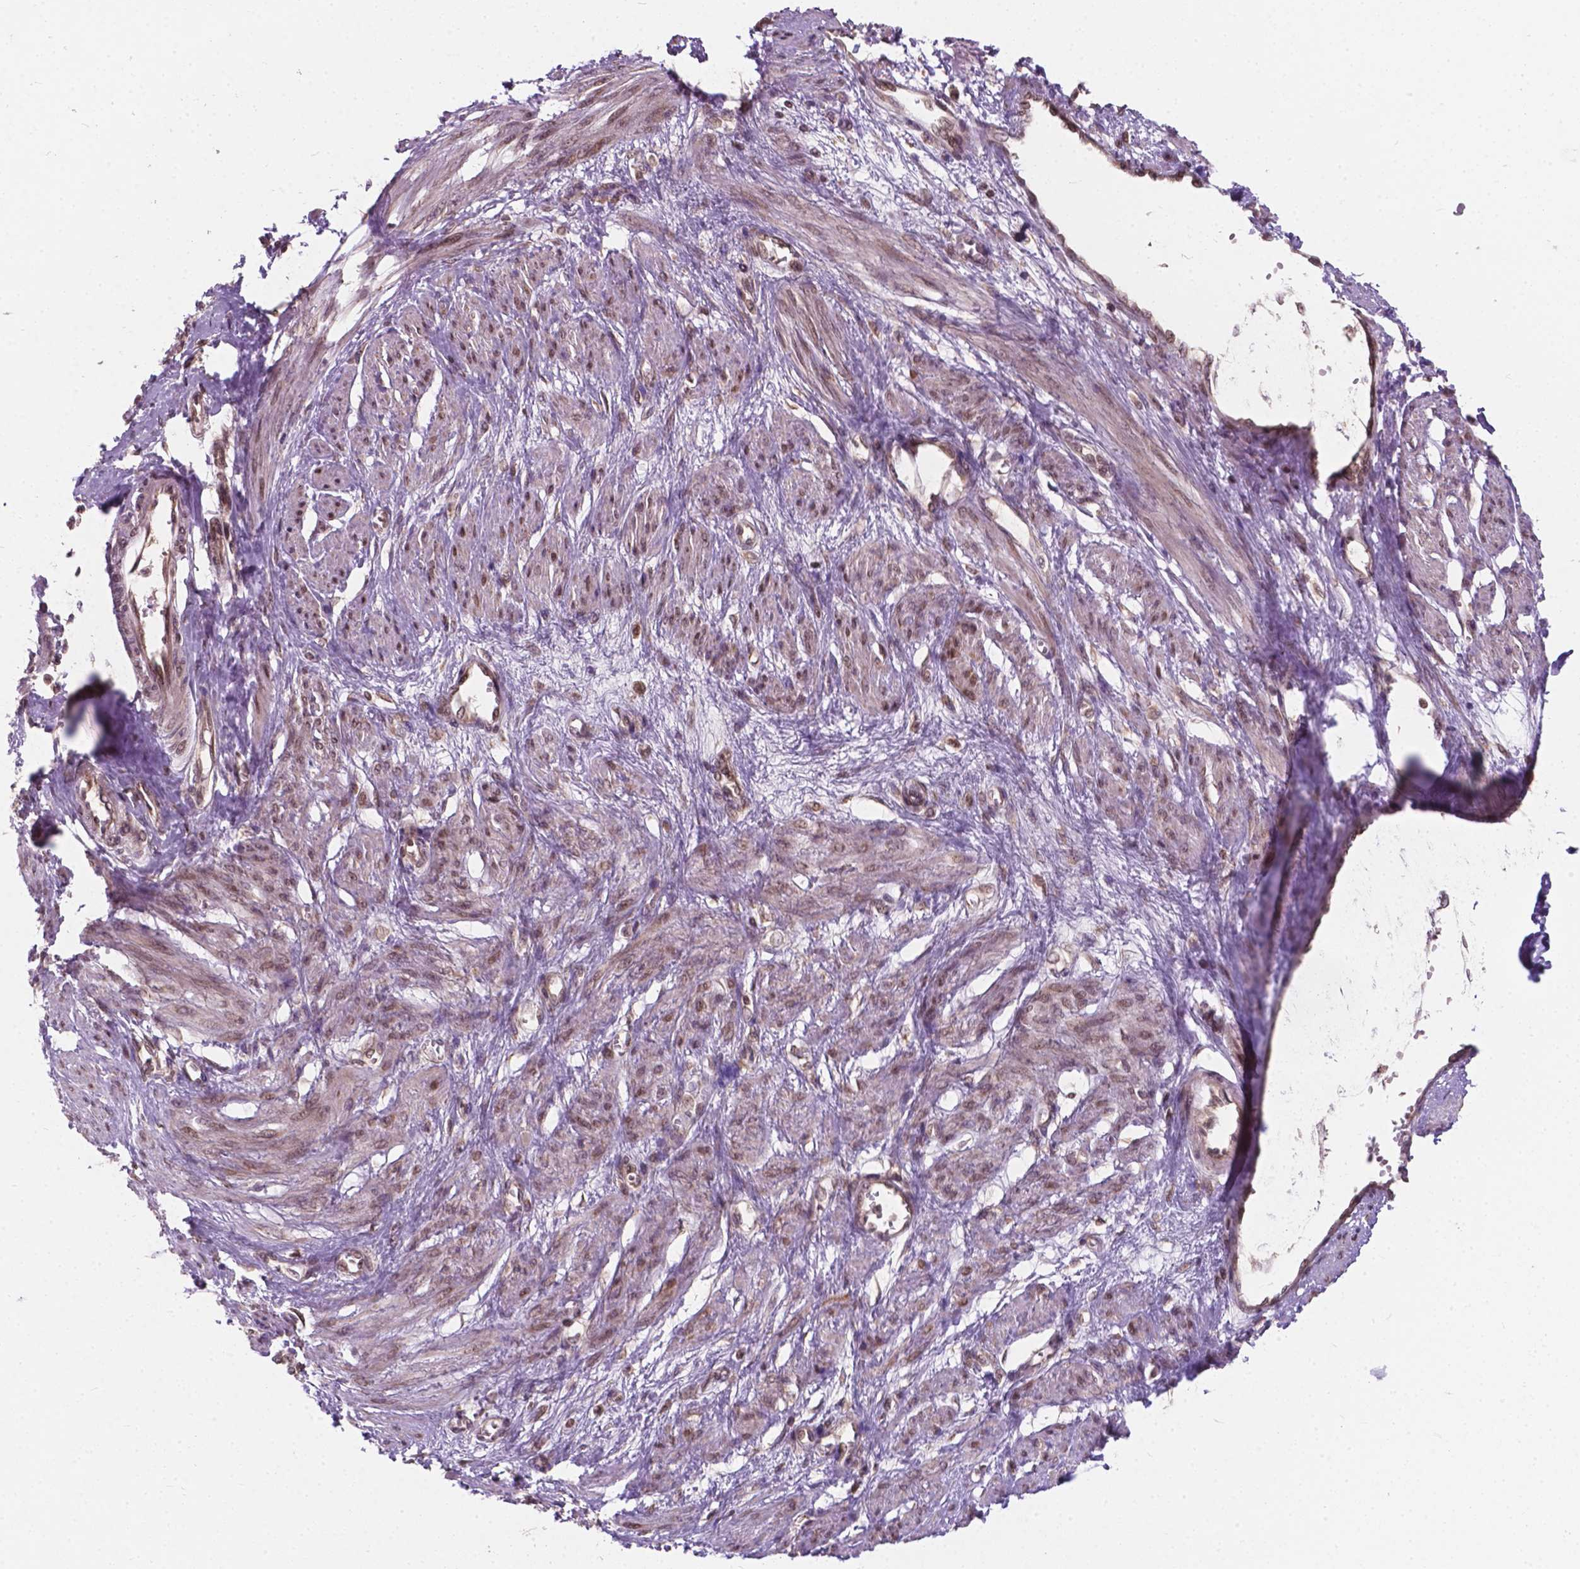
{"staining": {"intensity": "moderate", "quantity": "25%-75%", "location": "cytoplasmic/membranous,nuclear"}, "tissue": "smooth muscle", "cell_type": "Smooth muscle cells", "image_type": "normal", "snomed": [{"axis": "morphology", "description": "Normal tissue, NOS"}, {"axis": "topography", "description": "Smooth muscle"}, {"axis": "topography", "description": "Uterus"}], "caption": "Protein staining of unremarkable smooth muscle displays moderate cytoplasmic/membranous,nuclear positivity in about 25%-75% of smooth muscle cells.", "gene": "MRPL33", "patient": {"sex": "female", "age": 39}}